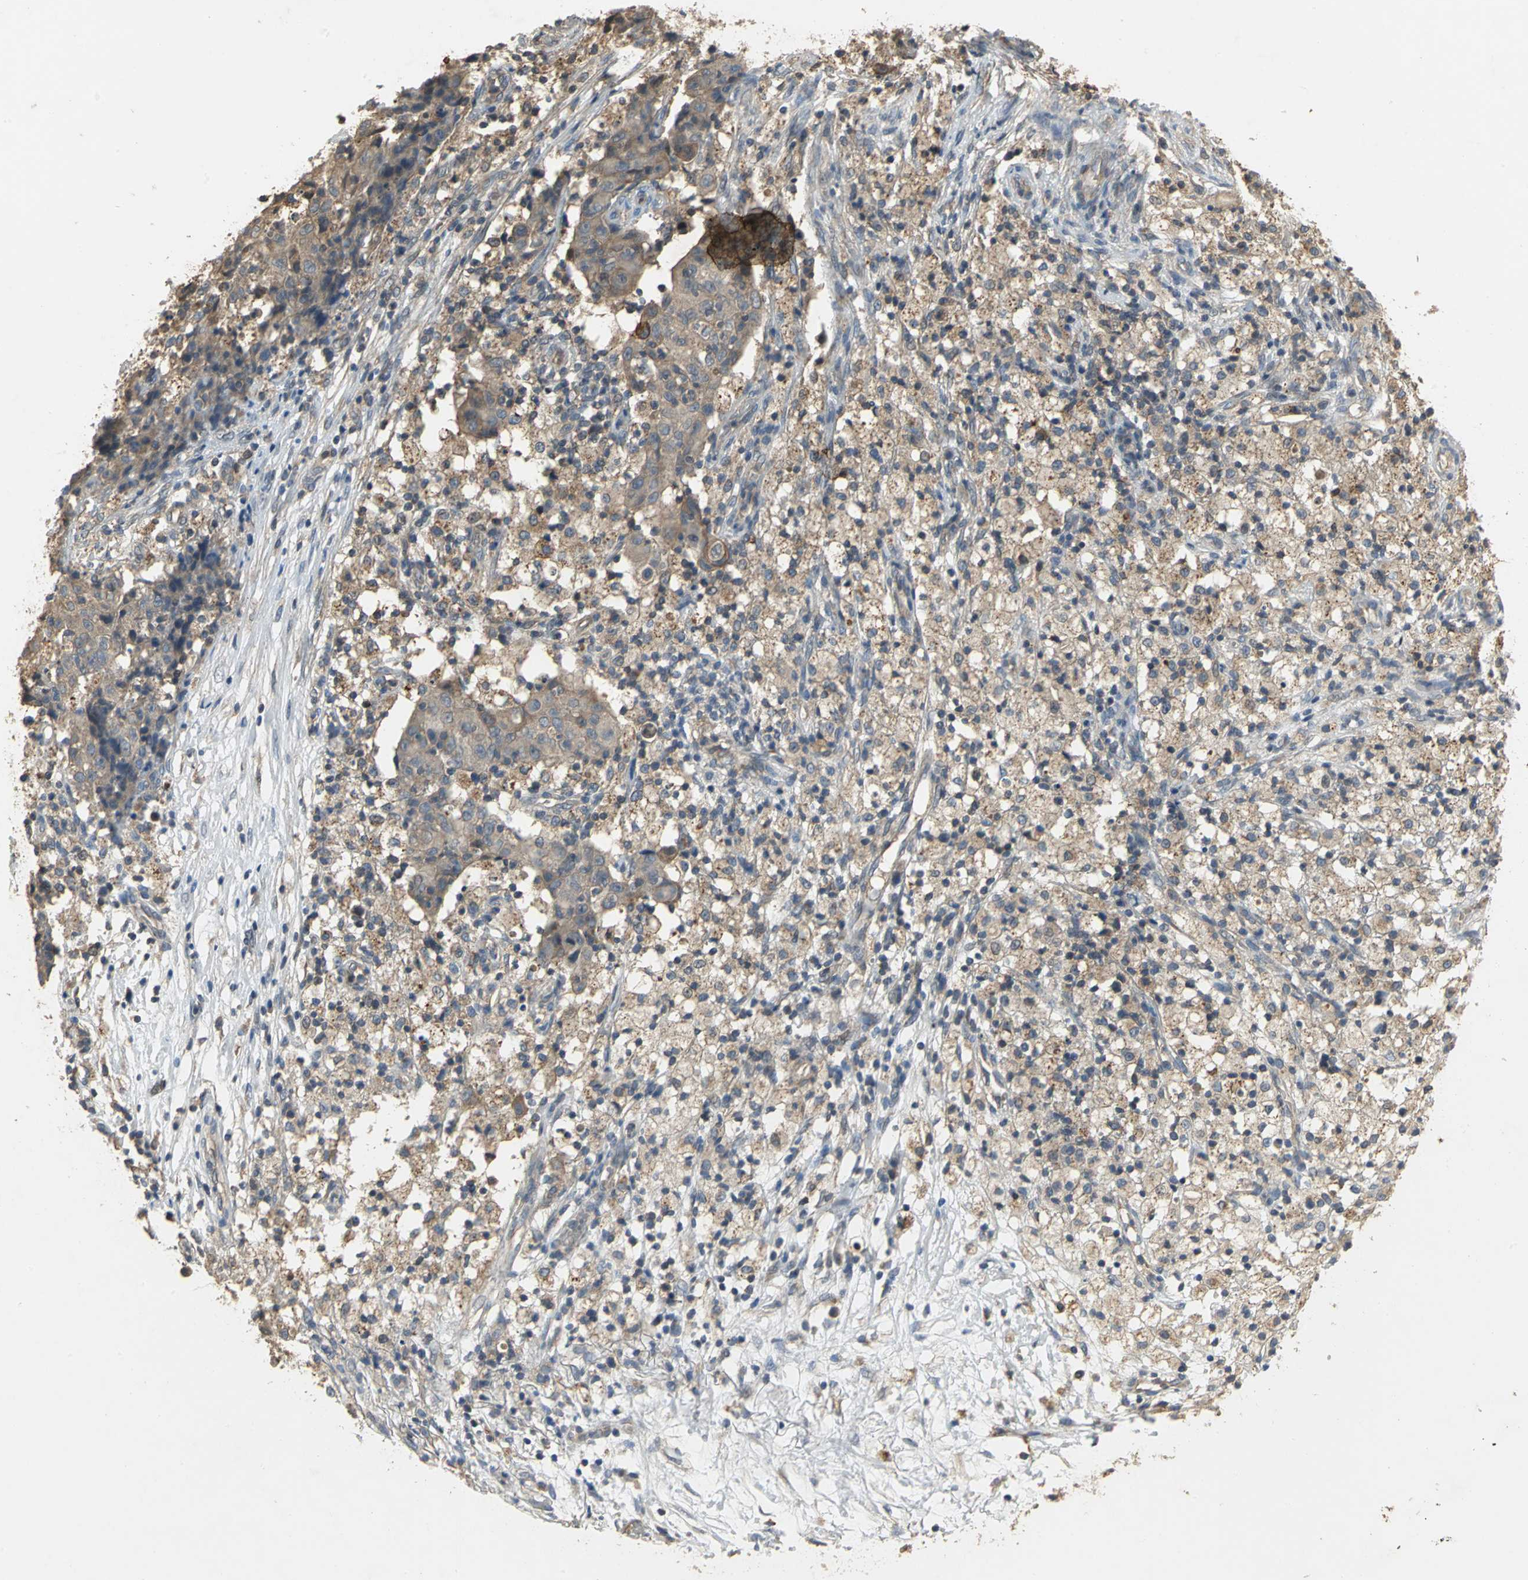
{"staining": {"intensity": "moderate", "quantity": ">75%", "location": "cytoplasmic/membranous"}, "tissue": "ovarian cancer", "cell_type": "Tumor cells", "image_type": "cancer", "snomed": [{"axis": "morphology", "description": "Carcinoma, endometroid"}, {"axis": "topography", "description": "Ovary"}], "caption": "Protein staining exhibits moderate cytoplasmic/membranous staining in about >75% of tumor cells in ovarian cancer (endometroid carcinoma).", "gene": "MET", "patient": {"sex": "female", "age": 42}}